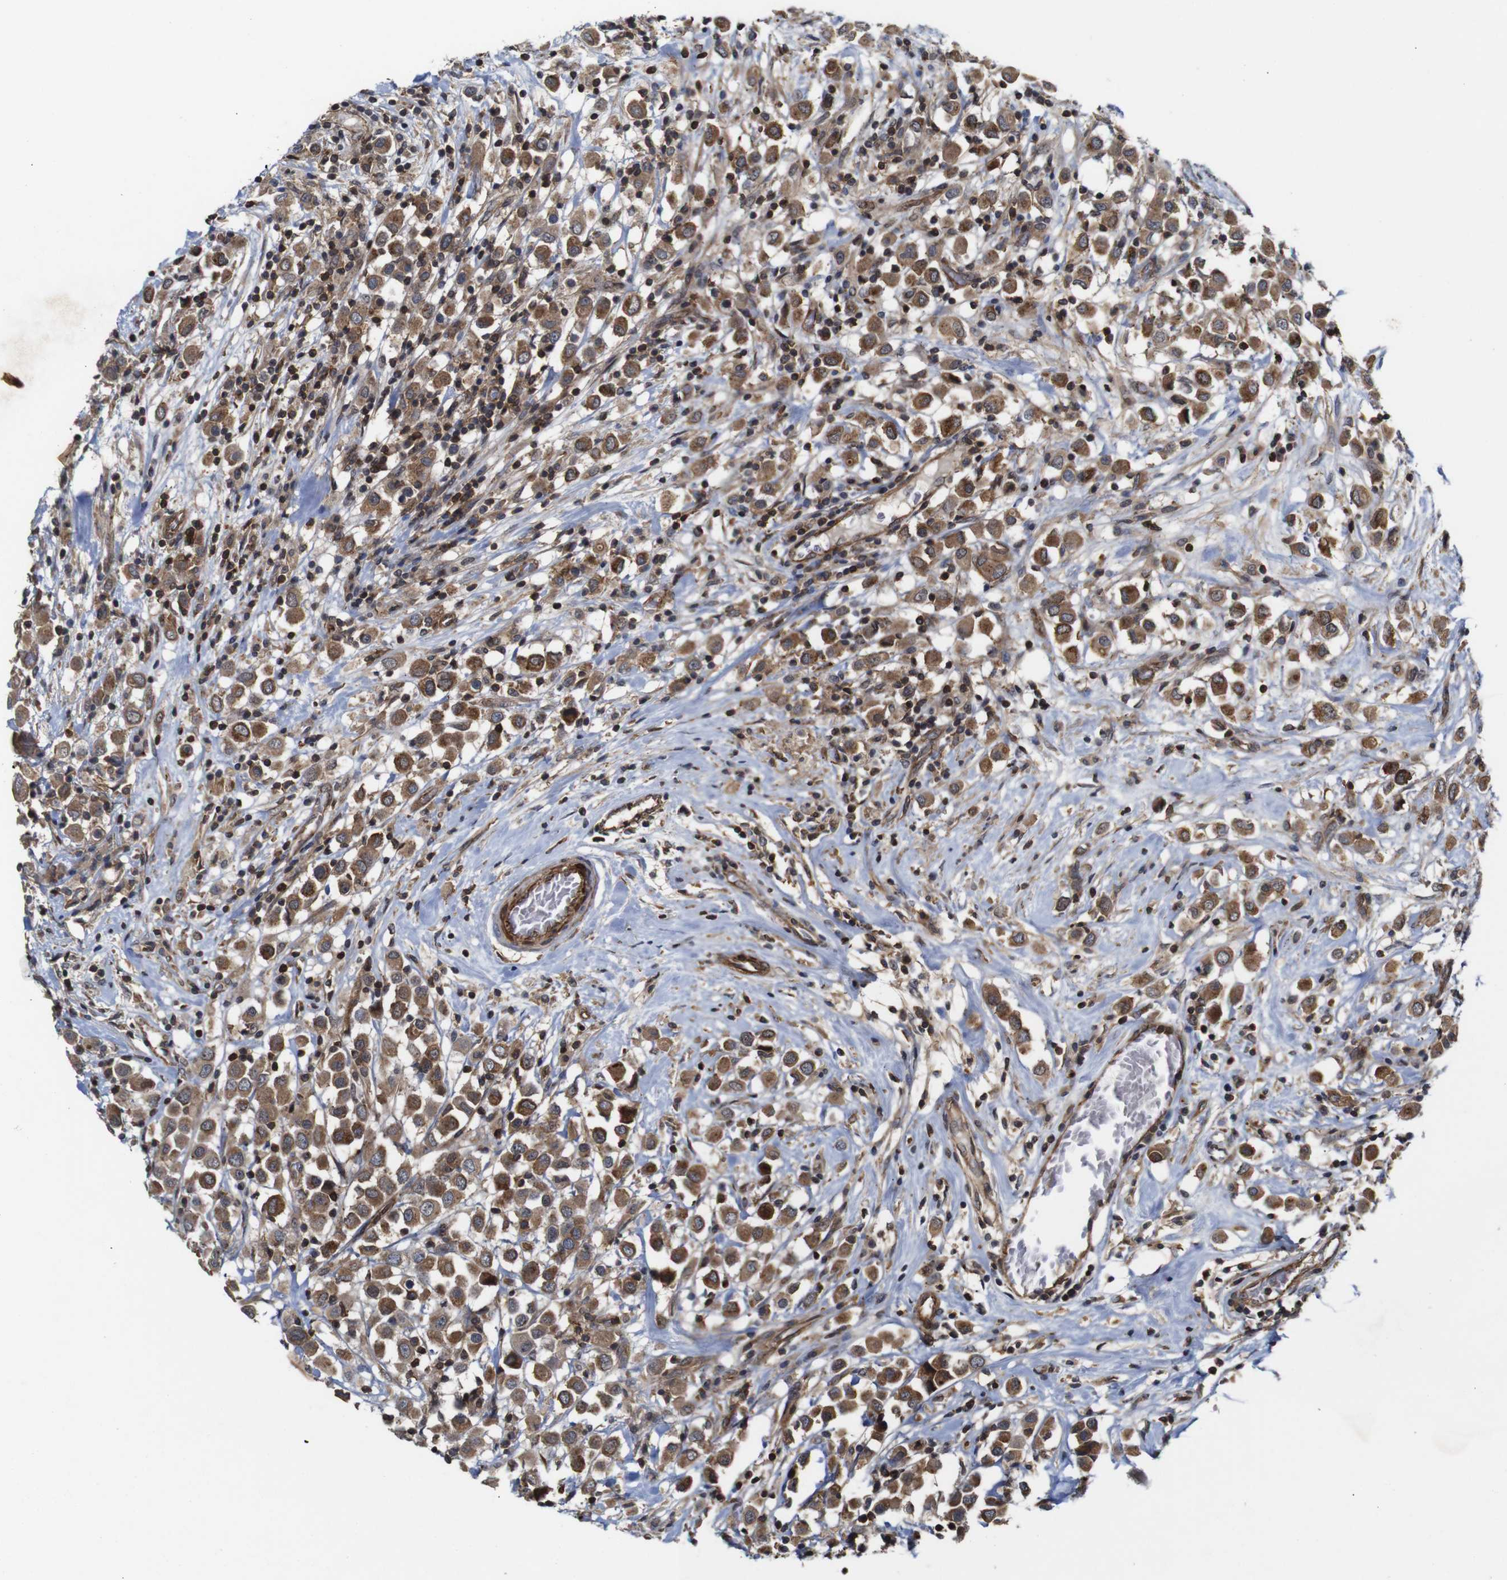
{"staining": {"intensity": "moderate", "quantity": ">75%", "location": "cytoplasmic/membranous"}, "tissue": "breast cancer", "cell_type": "Tumor cells", "image_type": "cancer", "snomed": [{"axis": "morphology", "description": "Duct carcinoma"}, {"axis": "topography", "description": "Breast"}], "caption": "Protein staining of breast cancer (invasive ductal carcinoma) tissue displays moderate cytoplasmic/membranous staining in about >75% of tumor cells. (IHC, brightfield microscopy, high magnification).", "gene": "NANOS1", "patient": {"sex": "female", "age": 61}}